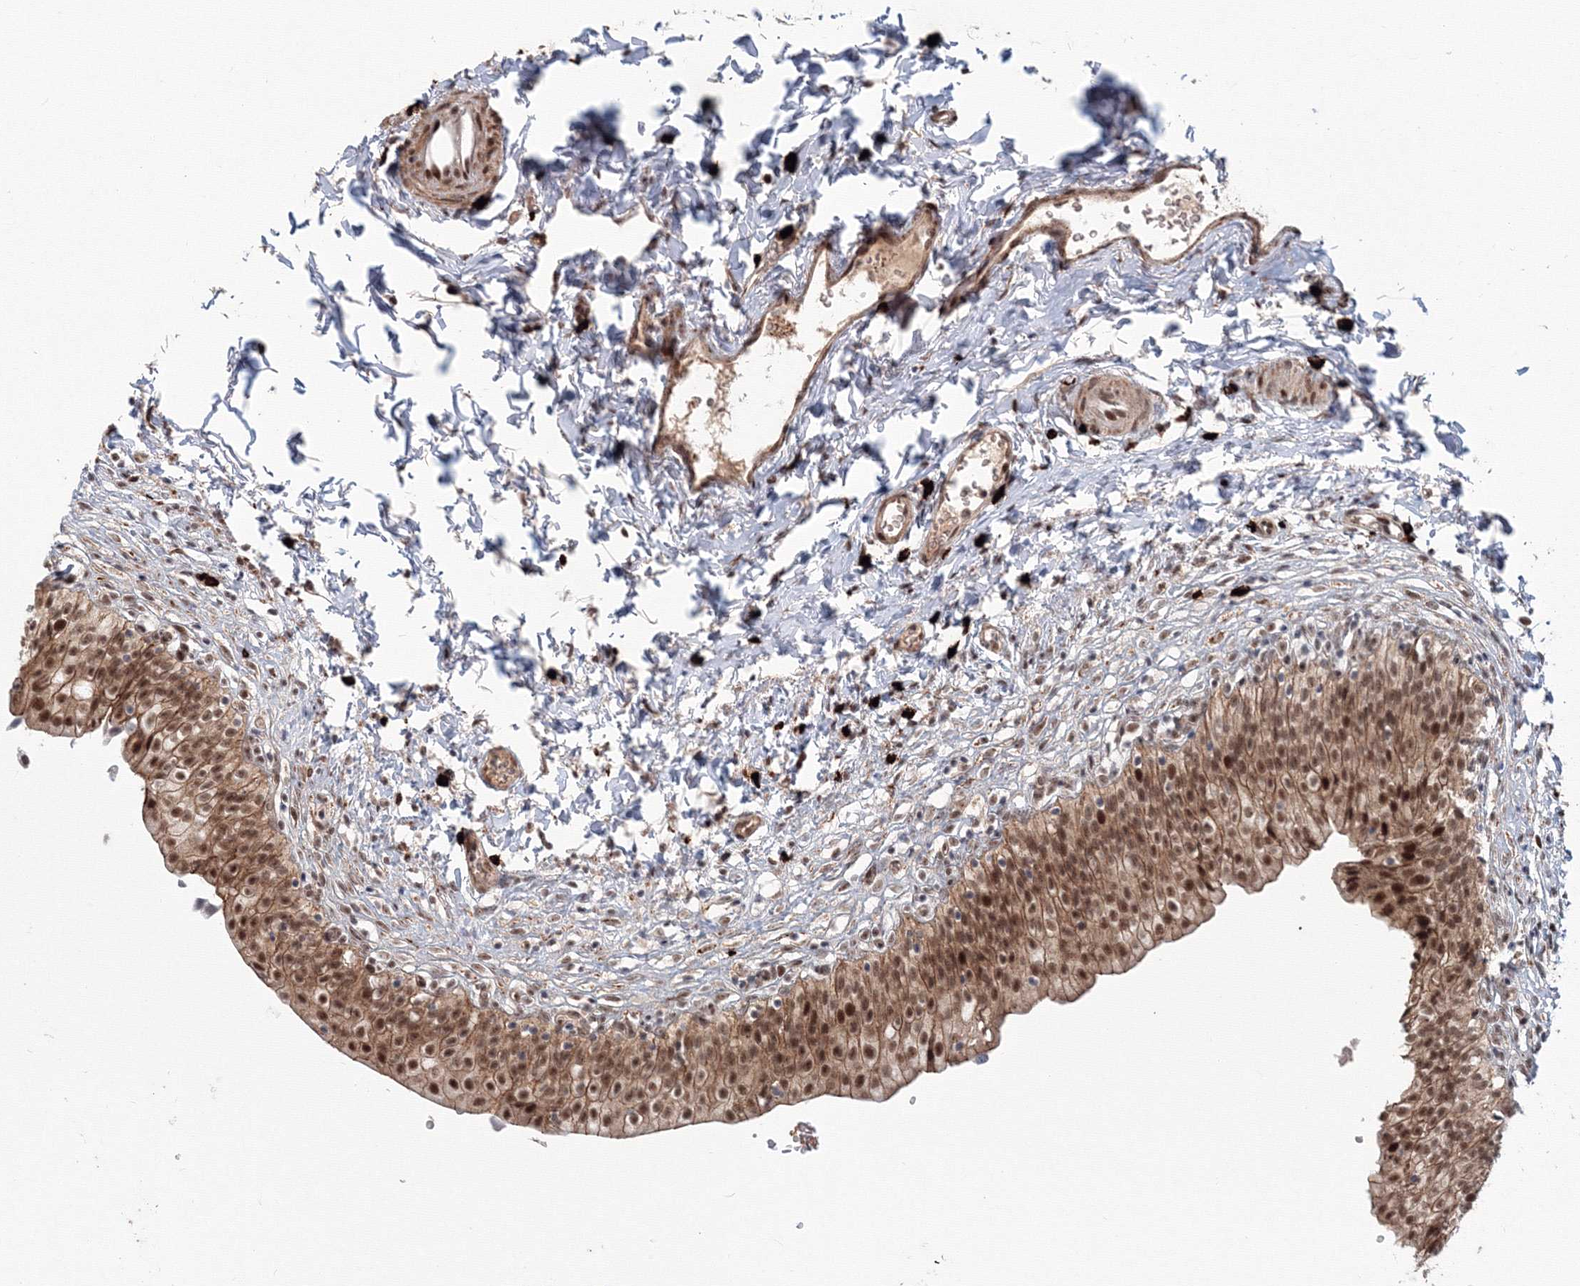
{"staining": {"intensity": "strong", "quantity": ">75%", "location": "cytoplasmic/membranous,nuclear"}, "tissue": "urinary bladder", "cell_type": "Urothelial cells", "image_type": "normal", "snomed": [{"axis": "morphology", "description": "Normal tissue, NOS"}, {"axis": "topography", "description": "Urinary bladder"}], "caption": "Immunohistochemical staining of unremarkable urinary bladder demonstrates strong cytoplasmic/membranous,nuclear protein staining in approximately >75% of urothelial cells.", "gene": "SH3PXD2A", "patient": {"sex": "male", "age": 55}}